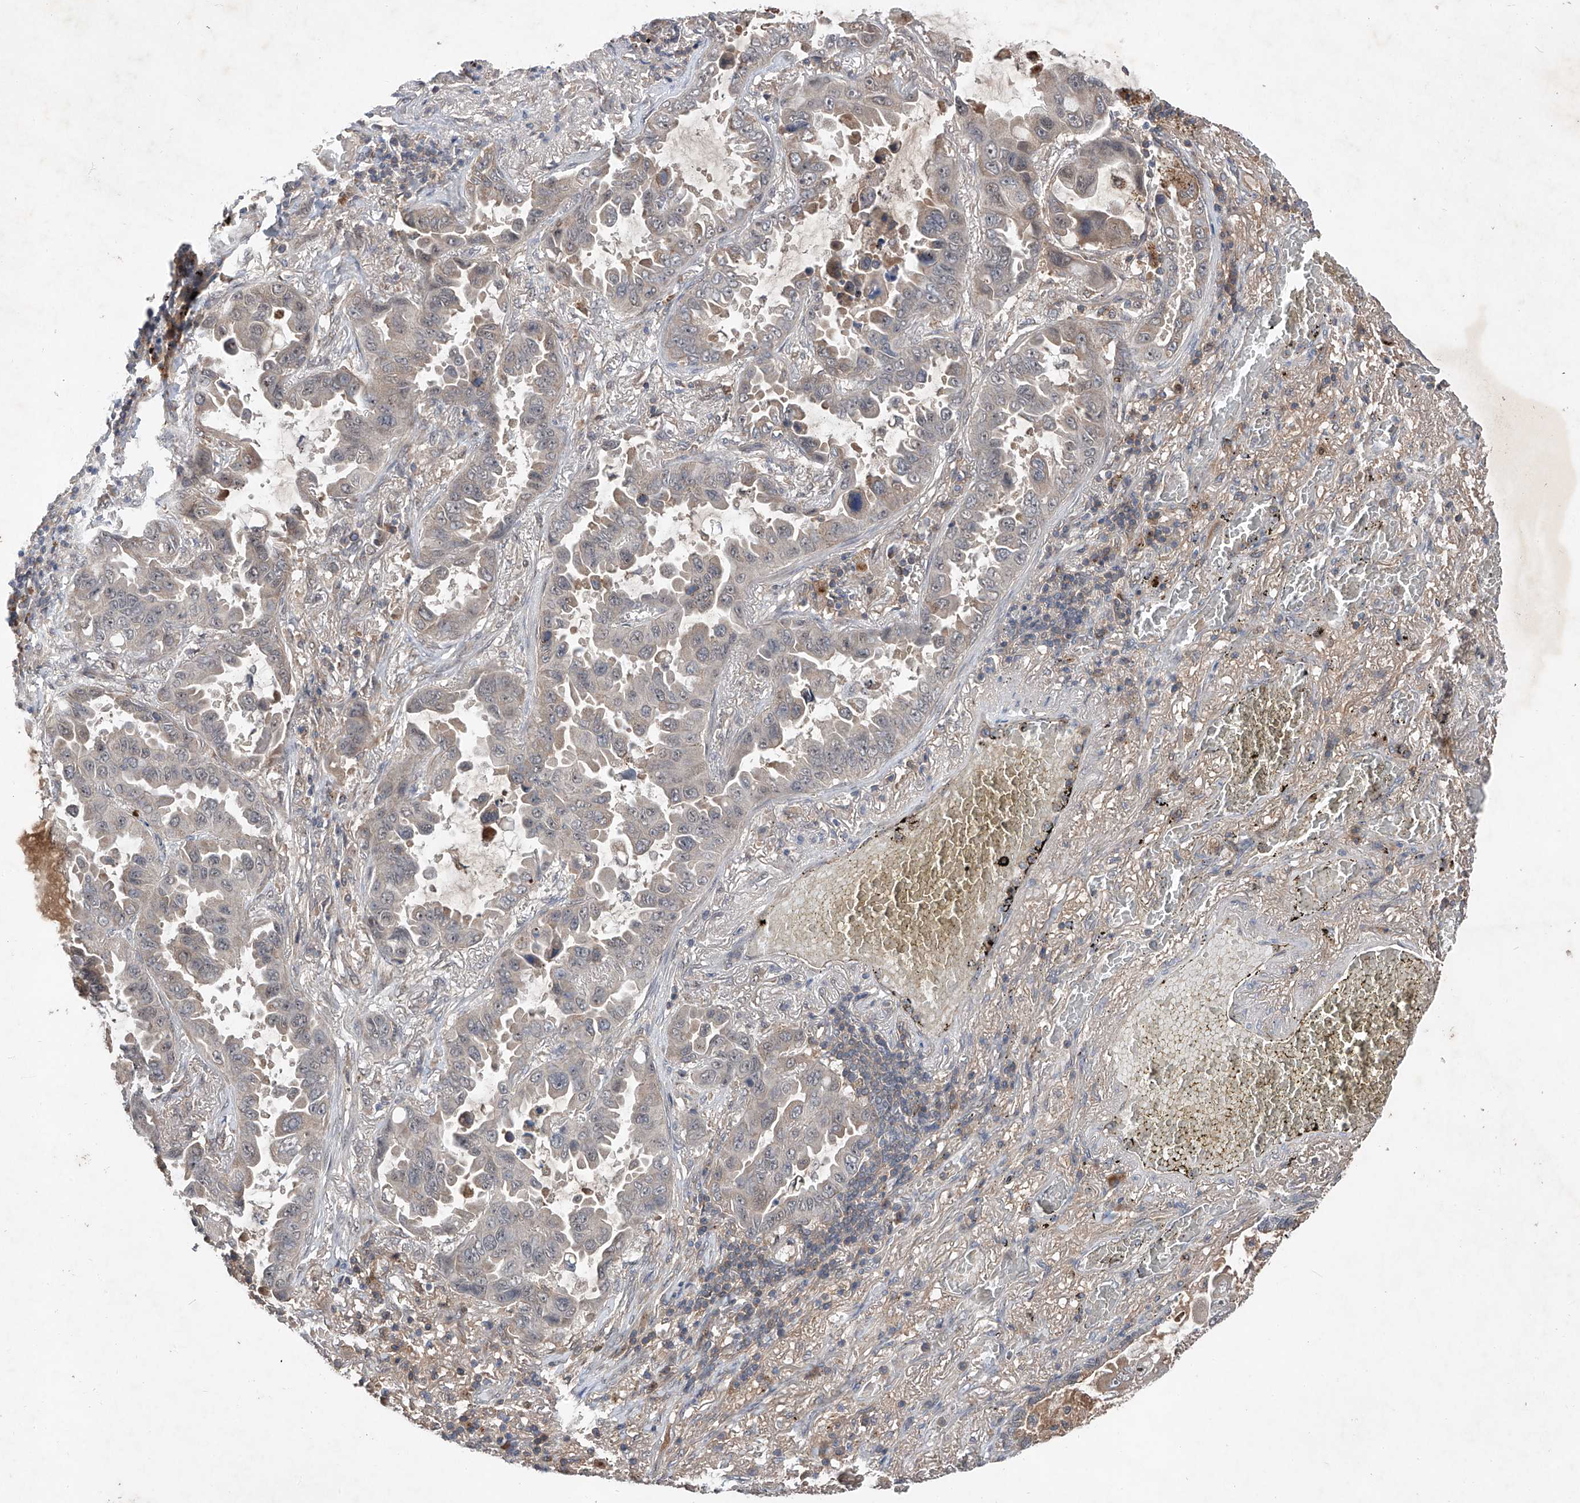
{"staining": {"intensity": "negative", "quantity": "none", "location": "none"}, "tissue": "lung cancer", "cell_type": "Tumor cells", "image_type": "cancer", "snomed": [{"axis": "morphology", "description": "Adenocarcinoma, NOS"}, {"axis": "topography", "description": "Lung"}], "caption": "This is an immunohistochemistry photomicrograph of human lung cancer (adenocarcinoma). There is no expression in tumor cells.", "gene": "FAM135A", "patient": {"sex": "male", "age": 64}}